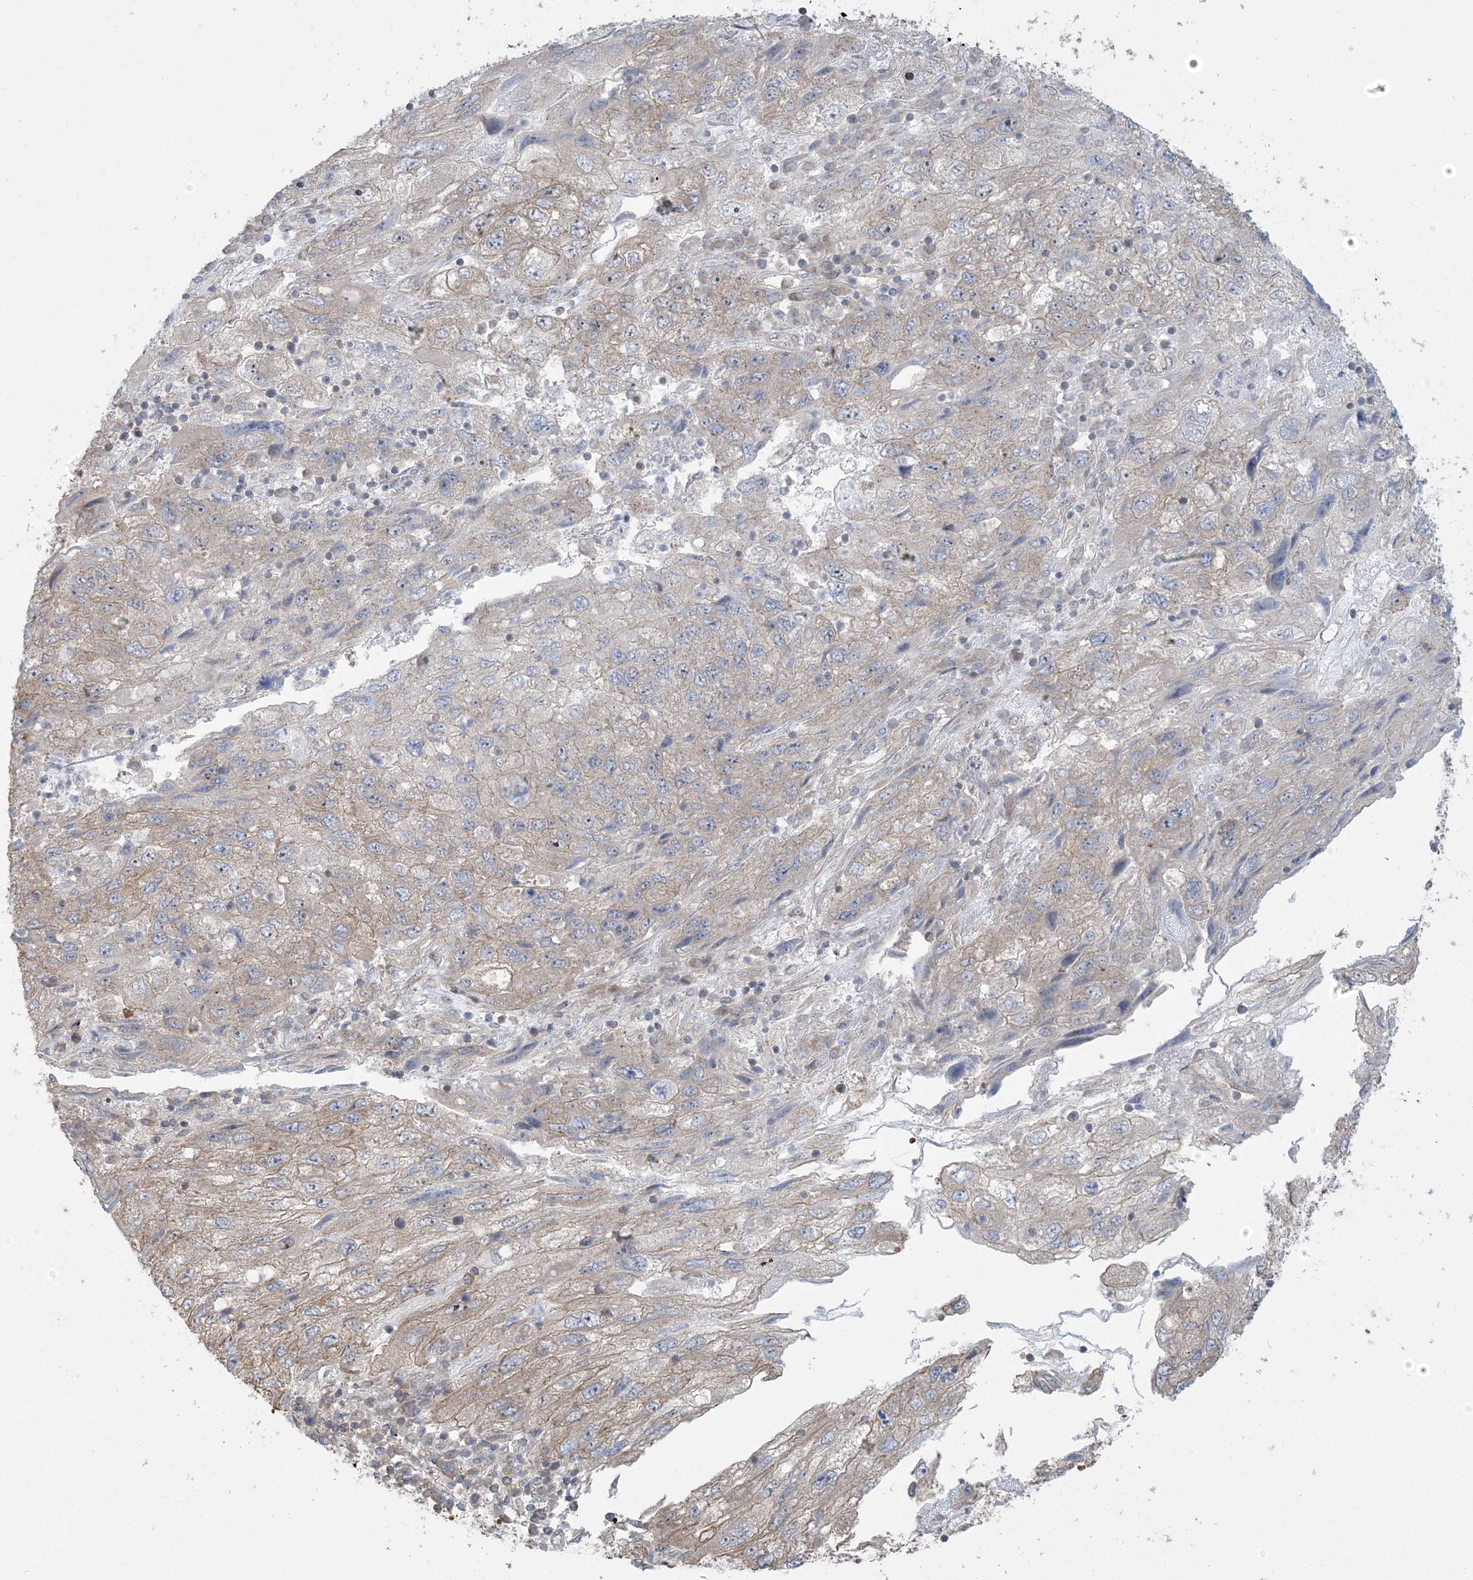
{"staining": {"intensity": "weak", "quantity": "<25%", "location": "cytoplasmic/membranous"}, "tissue": "endometrial cancer", "cell_type": "Tumor cells", "image_type": "cancer", "snomed": [{"axis": "morphology", "description": "Adenocarcinoma, NOS"}, {"axis": "topography", "description": "Endometrium"}], "caption": "Tumor cells show no significant expression in endometrial cancer.", "gene": "ABCF3", "patient": {"sex": "female", "age": 49}}